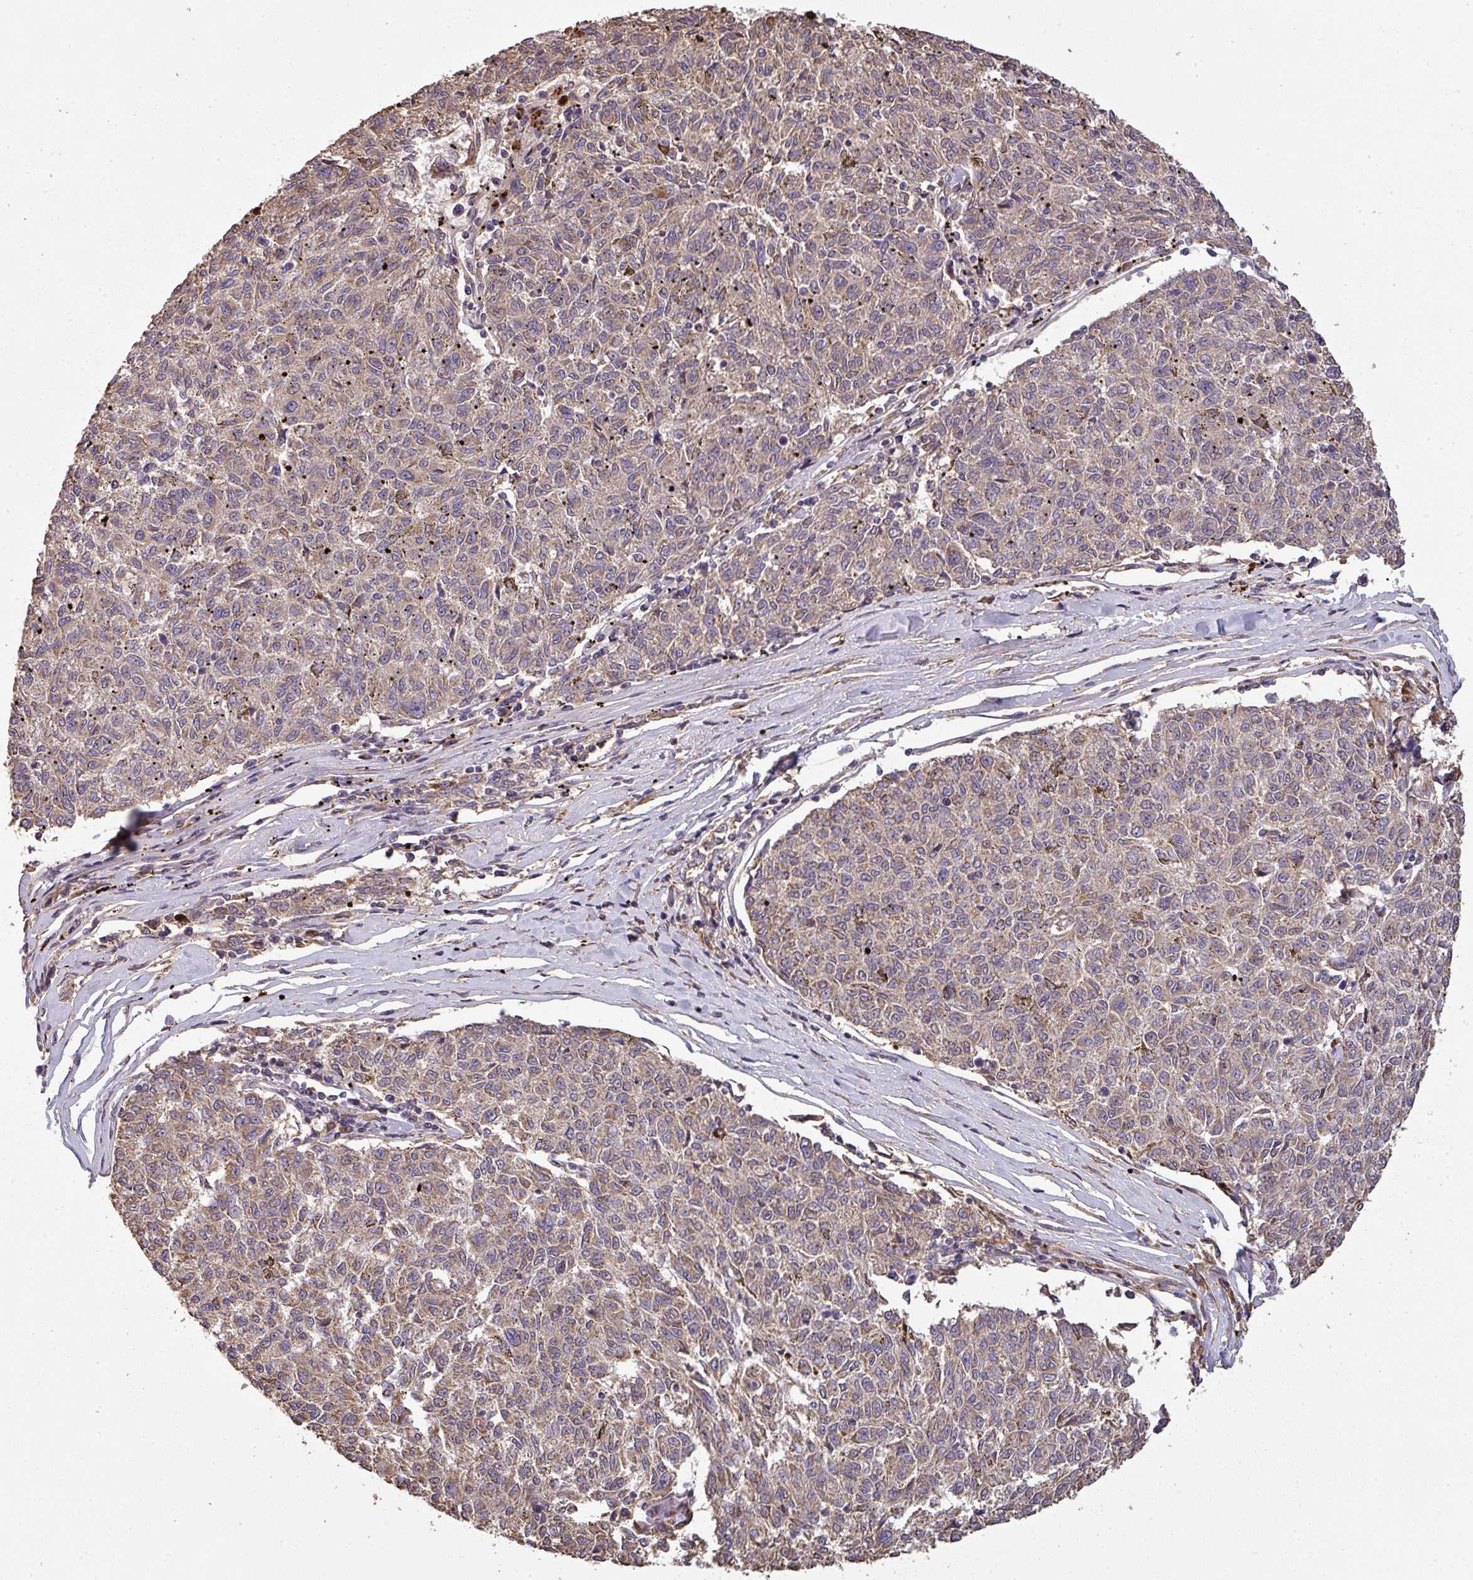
{"staining": {"intensity": "weak", "quantity": ">75%", "location": "cytoplasmic/membranous"}, "tissue": "melanoma", "cell_type": "Tumor cells", "image_type": "cancer", "snomed": [{"axis": "morphology", "description": "Malignant melanoma, NOS"}, {"axis": "topography", "description": "Skin"}], "caption": "This photomicrograph exhibits malignant melanoma stained with immunohistochemistry (IHC) to label a protein in brown. The cytoplasmic/membranous of tumor cells show weak positivity for the protein. Nuclei are counter-stained blue.", "gene": "ISLR", "patient": {"sex": "female", "age": 72}}